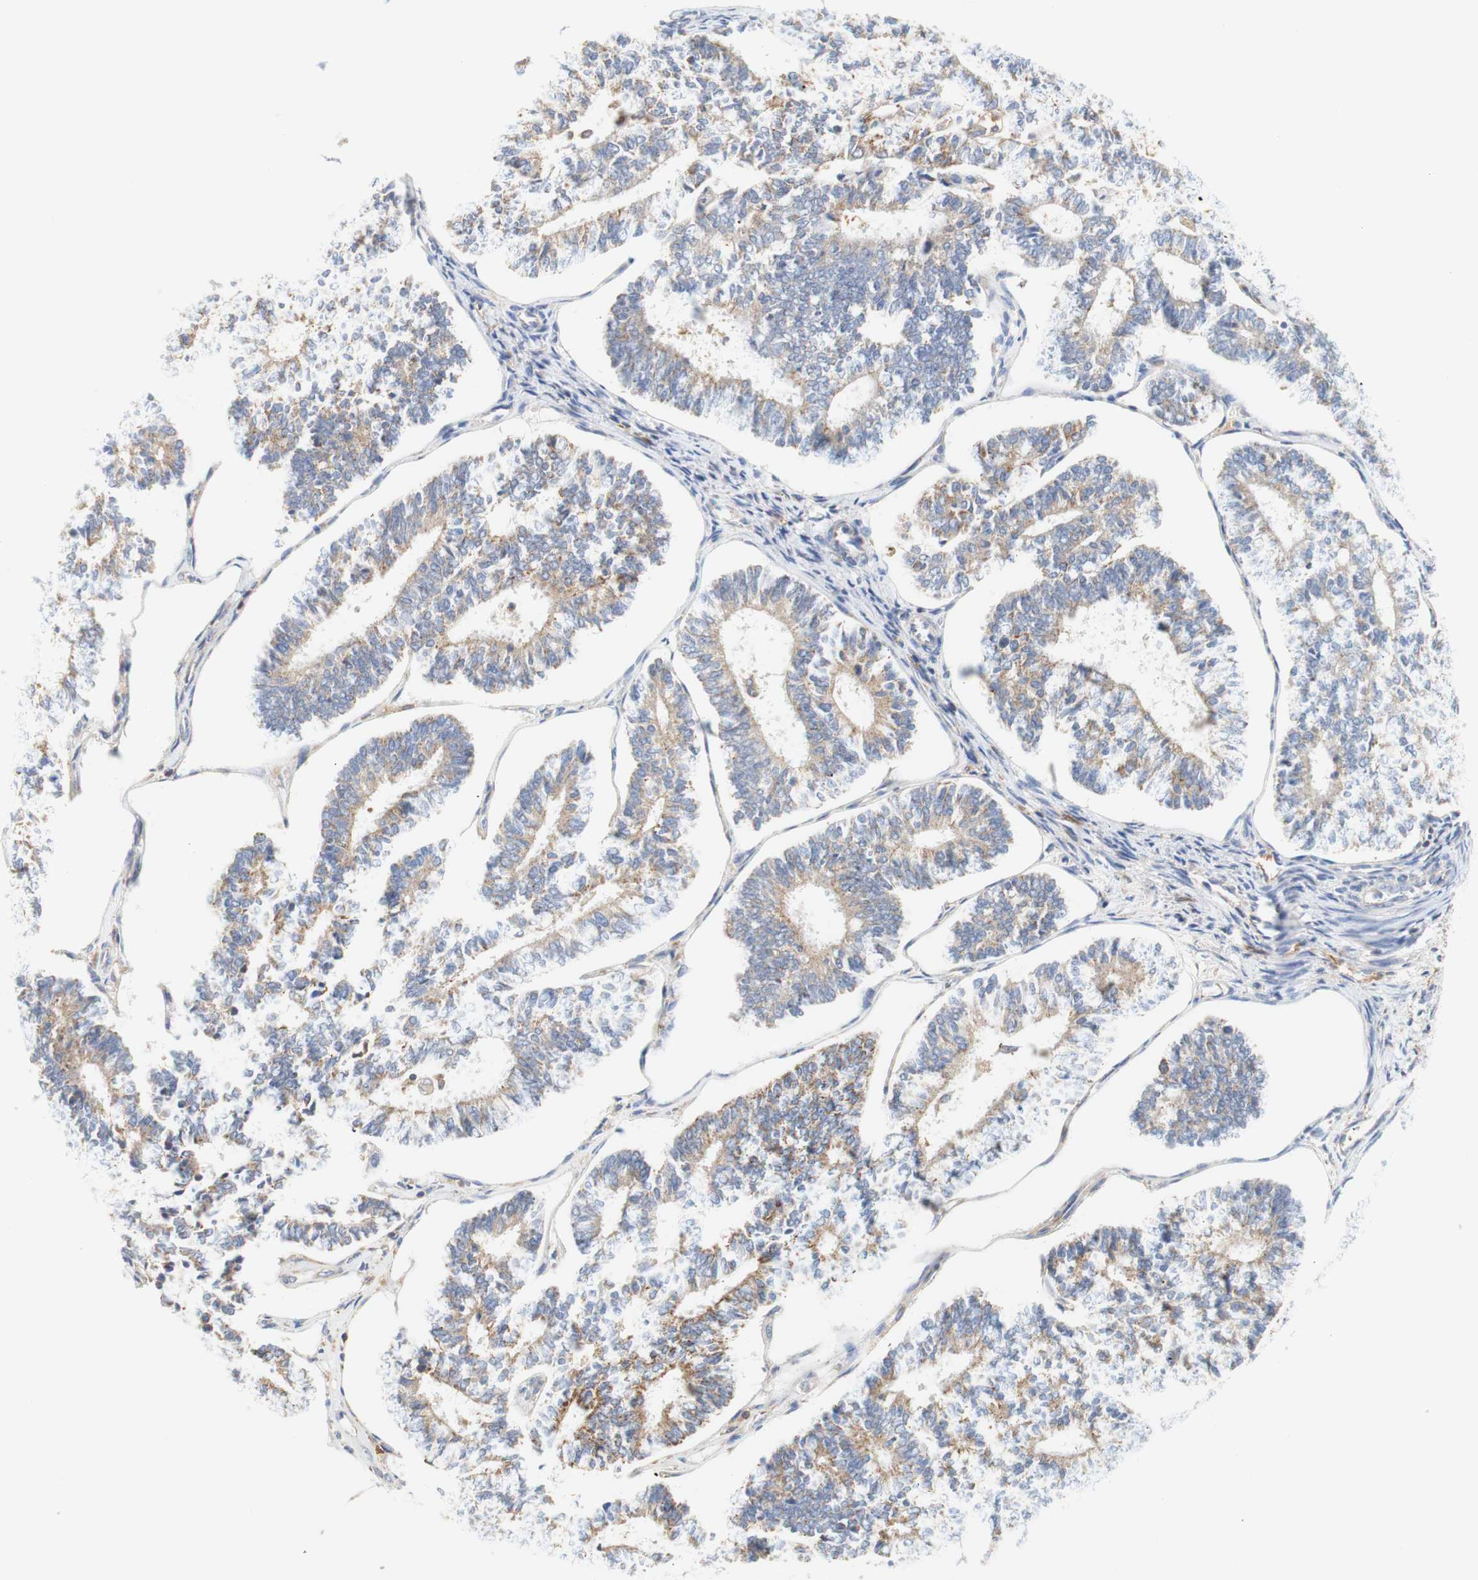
{"staining": {"intensity": "weak", "quantity": ">75%", "location": "cytoplasmic/membranous"}, "tissue": "endometrial cancer", "cell_type": "Tumor cells", "image_type": "cancer", "snomed": [{"axis": "morphology", "description": "Adenocarcinoma, NOS"}, {"axis": "topography", "description": "Endometrium"}], "caption": "A low amount of weak cytoplasmic/membranous positivity is appreciated in about >75% of tumor cells in adenocarcinoma (endometrial) tissue.", "gene": "PCDH7", "patient": {"sex": "female", "age": 70}}